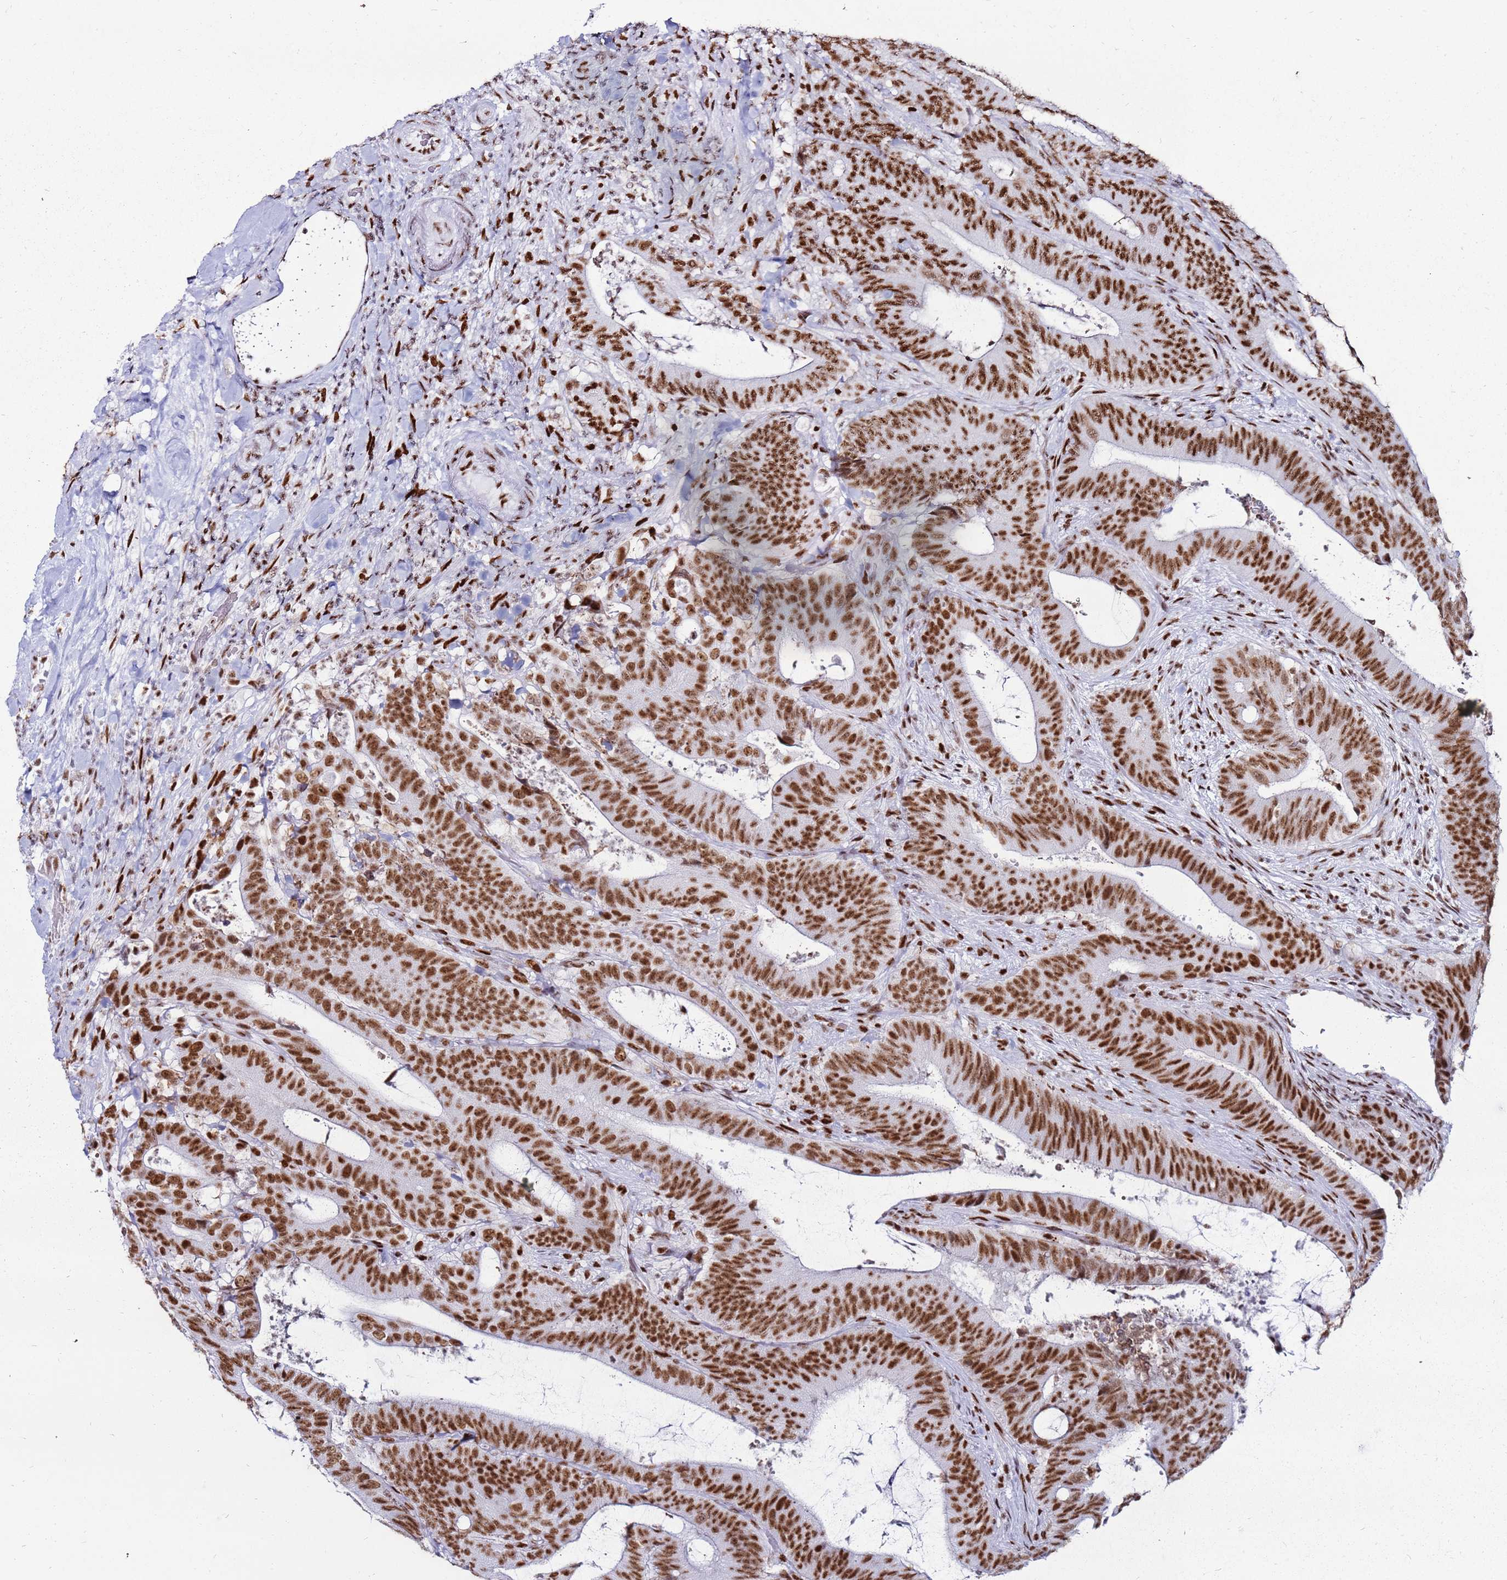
{"staining": {"intensity": "strong", "quantity": ">75%", "location": "nuclear"}, "tissue": "colorectal cancer", "cell_type": "Tumor cells", "image_type": "cancer", "snomed": [{"axis": "morphology", "description": "Adenocarcinoma, NOS"}, {"axis": "topography", "description": "Colon"}], "caption": "Immunohistochemical staining of human adenocarcinoma (colorectal) exhibits high levels of strong nuclear expression in approximately >75% of tumor cells.", "gene": "KPNA4", "patient": {"sex": "female", "age": 43}}